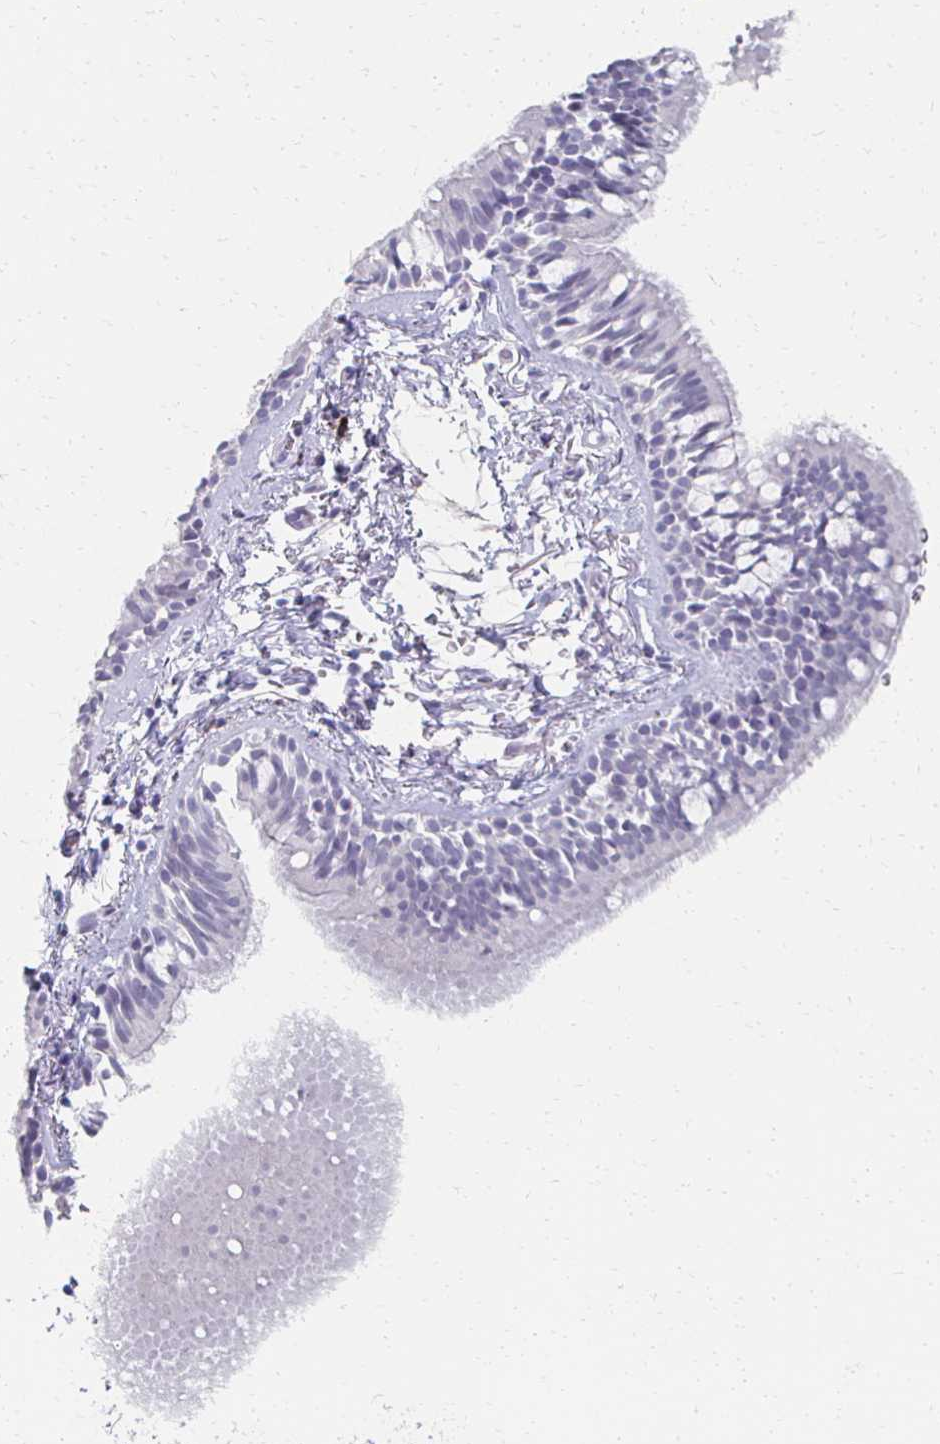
{"staining": {"intensity": "negative", "quantity": "none", "location": "none"}, "tissue": "bronchus", "cell_type": "Respiratory epithelial cells", "image_type": "normal", "snomed": [{"axis": "morphology", "description": "Normal tissue, NOS"}, {"axis": "topography", "description": "Lymph node"}, {"axis": "topography", "description": "Cartilage tissue"}, {"axis": "topography", "description": "Bronchus"}], "caption": "DAB immunohistochemical staining of benign bronchus displays no significant staining in respiratory epithelial cells.", "gene": "CXCR2", "patient": {"sex": "female", "age": 70}}